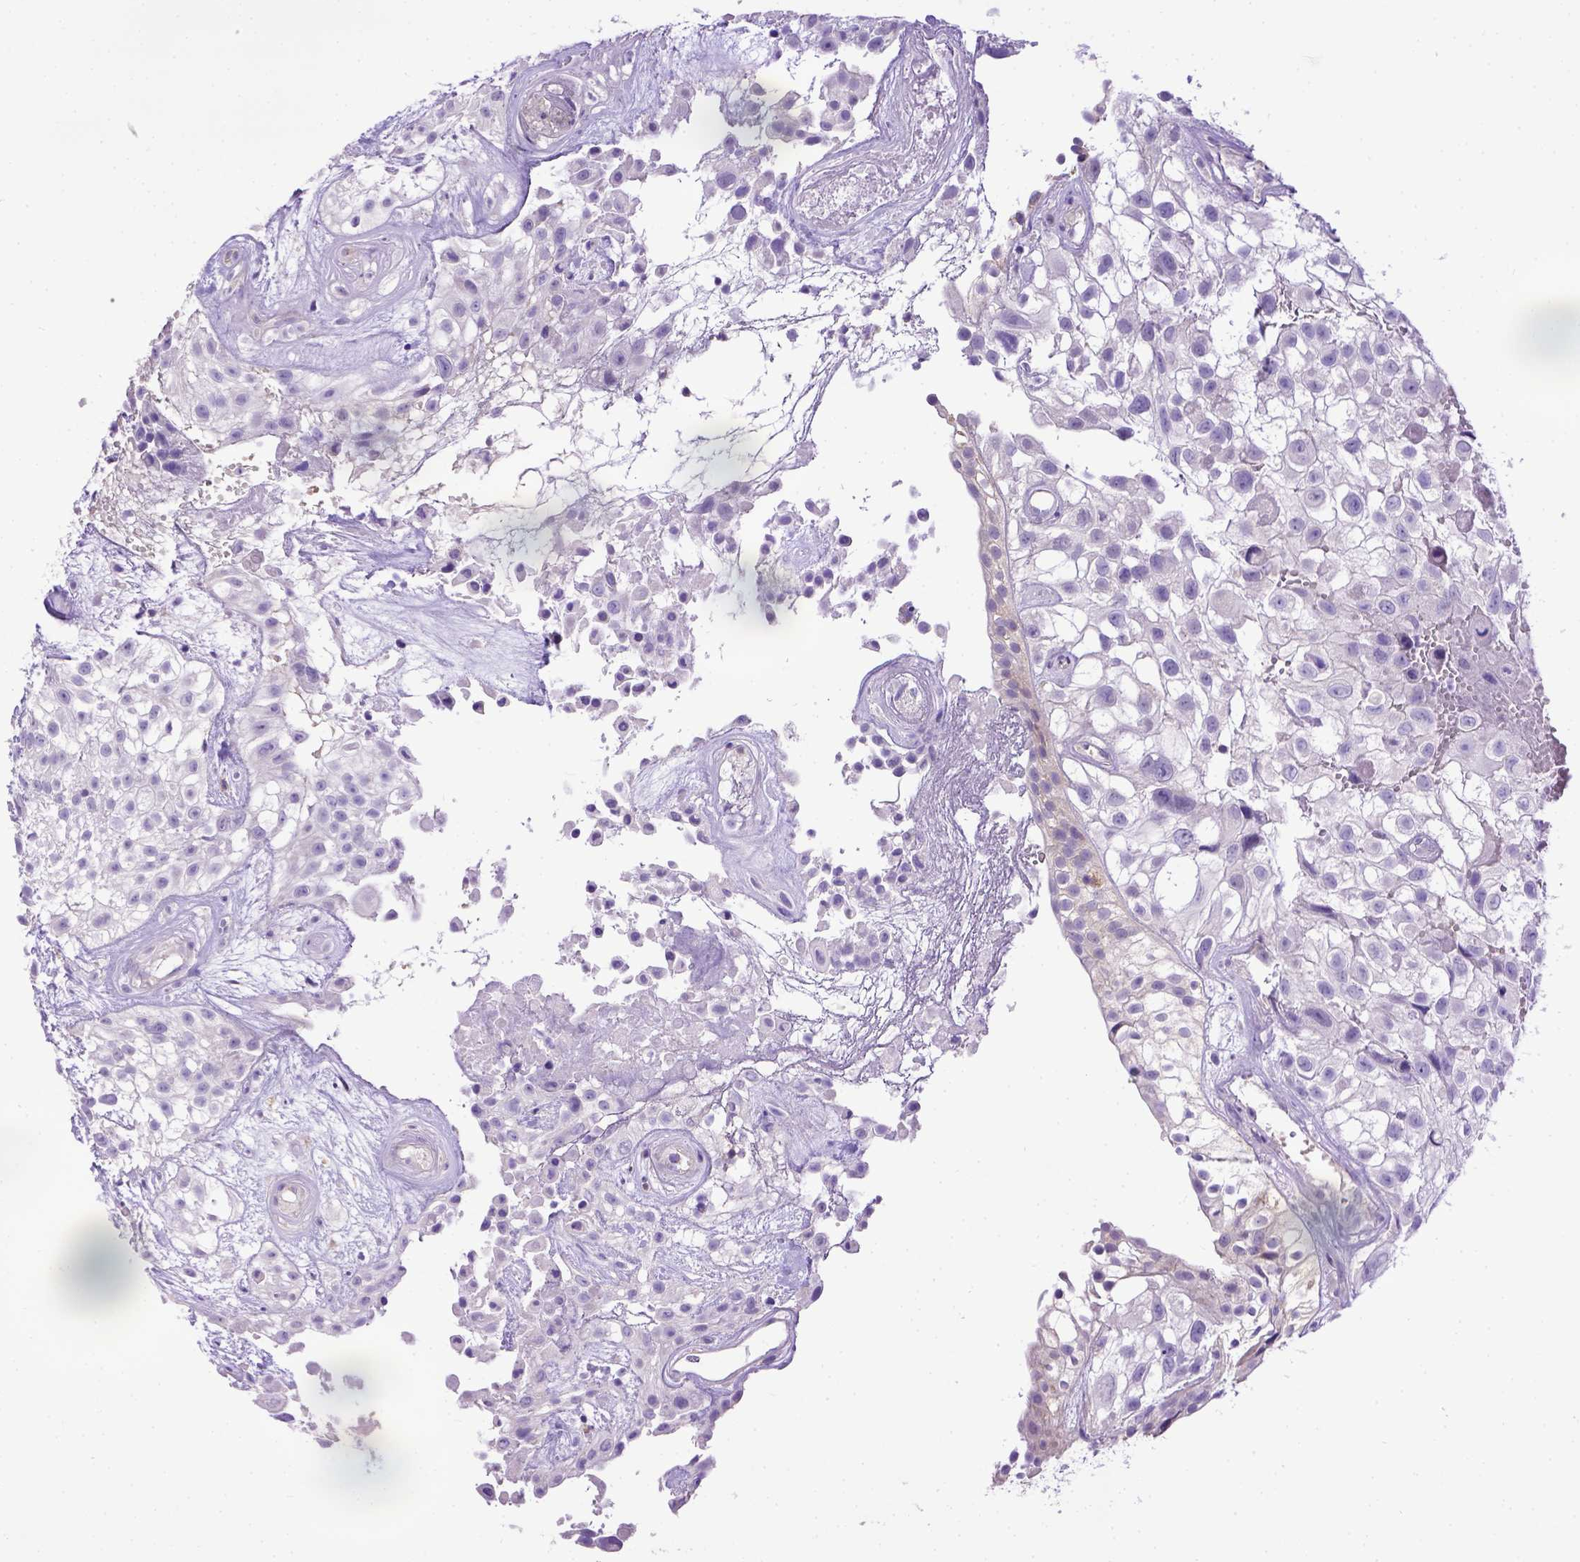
{"staining": {"intensity": "negative", "quantity": "none", "location": "none"}, "tissue": "urothelial cancer", "cell_type": "Tumor cells", "image_type": "cancer", "snomed": [{"axis": "morphology", "description": "Urothelial carcinoma, High grade"}, {"axis": "topography", "description": "Urinary bladder"}], "caption": "There is no significant staining in tumor cells of high-grade urothelial carcinoma. (DAB IHC with hematoxylin counter stain).", "gene": "SPEF1", "patient": {"sex": "male", "age": 56}}